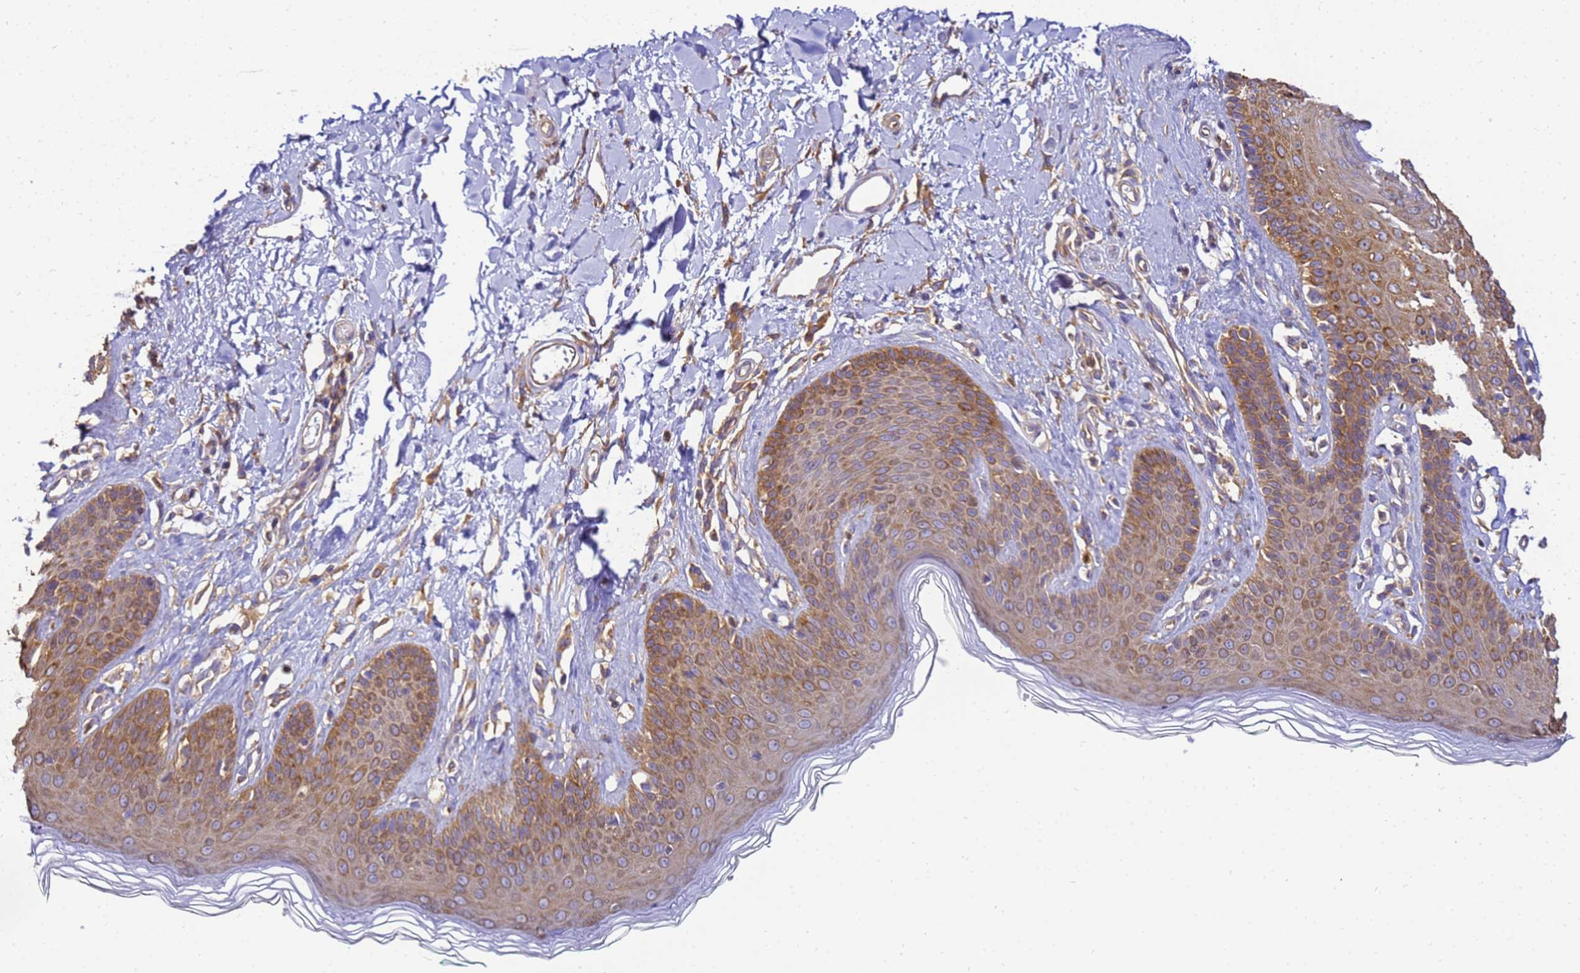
{"staining": {"intensity": "moderate", "quantity": ">75%", "location": "cytoplasmic/membranous"}, "tissue": "skin", "cell_type": "Epidermal cells", "image_type": "normal", "snomed": [{"axis": "morphology", "description": "Normal tissue, NOS"}, {"axis": "morphology", "description": "Squamous cell carcinoma, NOS"}, {"axis": "topography", "description": "Vulva"}], "caption": "Human skin stained with a protein marker displays moderate staining in epidermal cells.", "gene": "NARS1", "patient": {"sex": "female", "age": 85}}